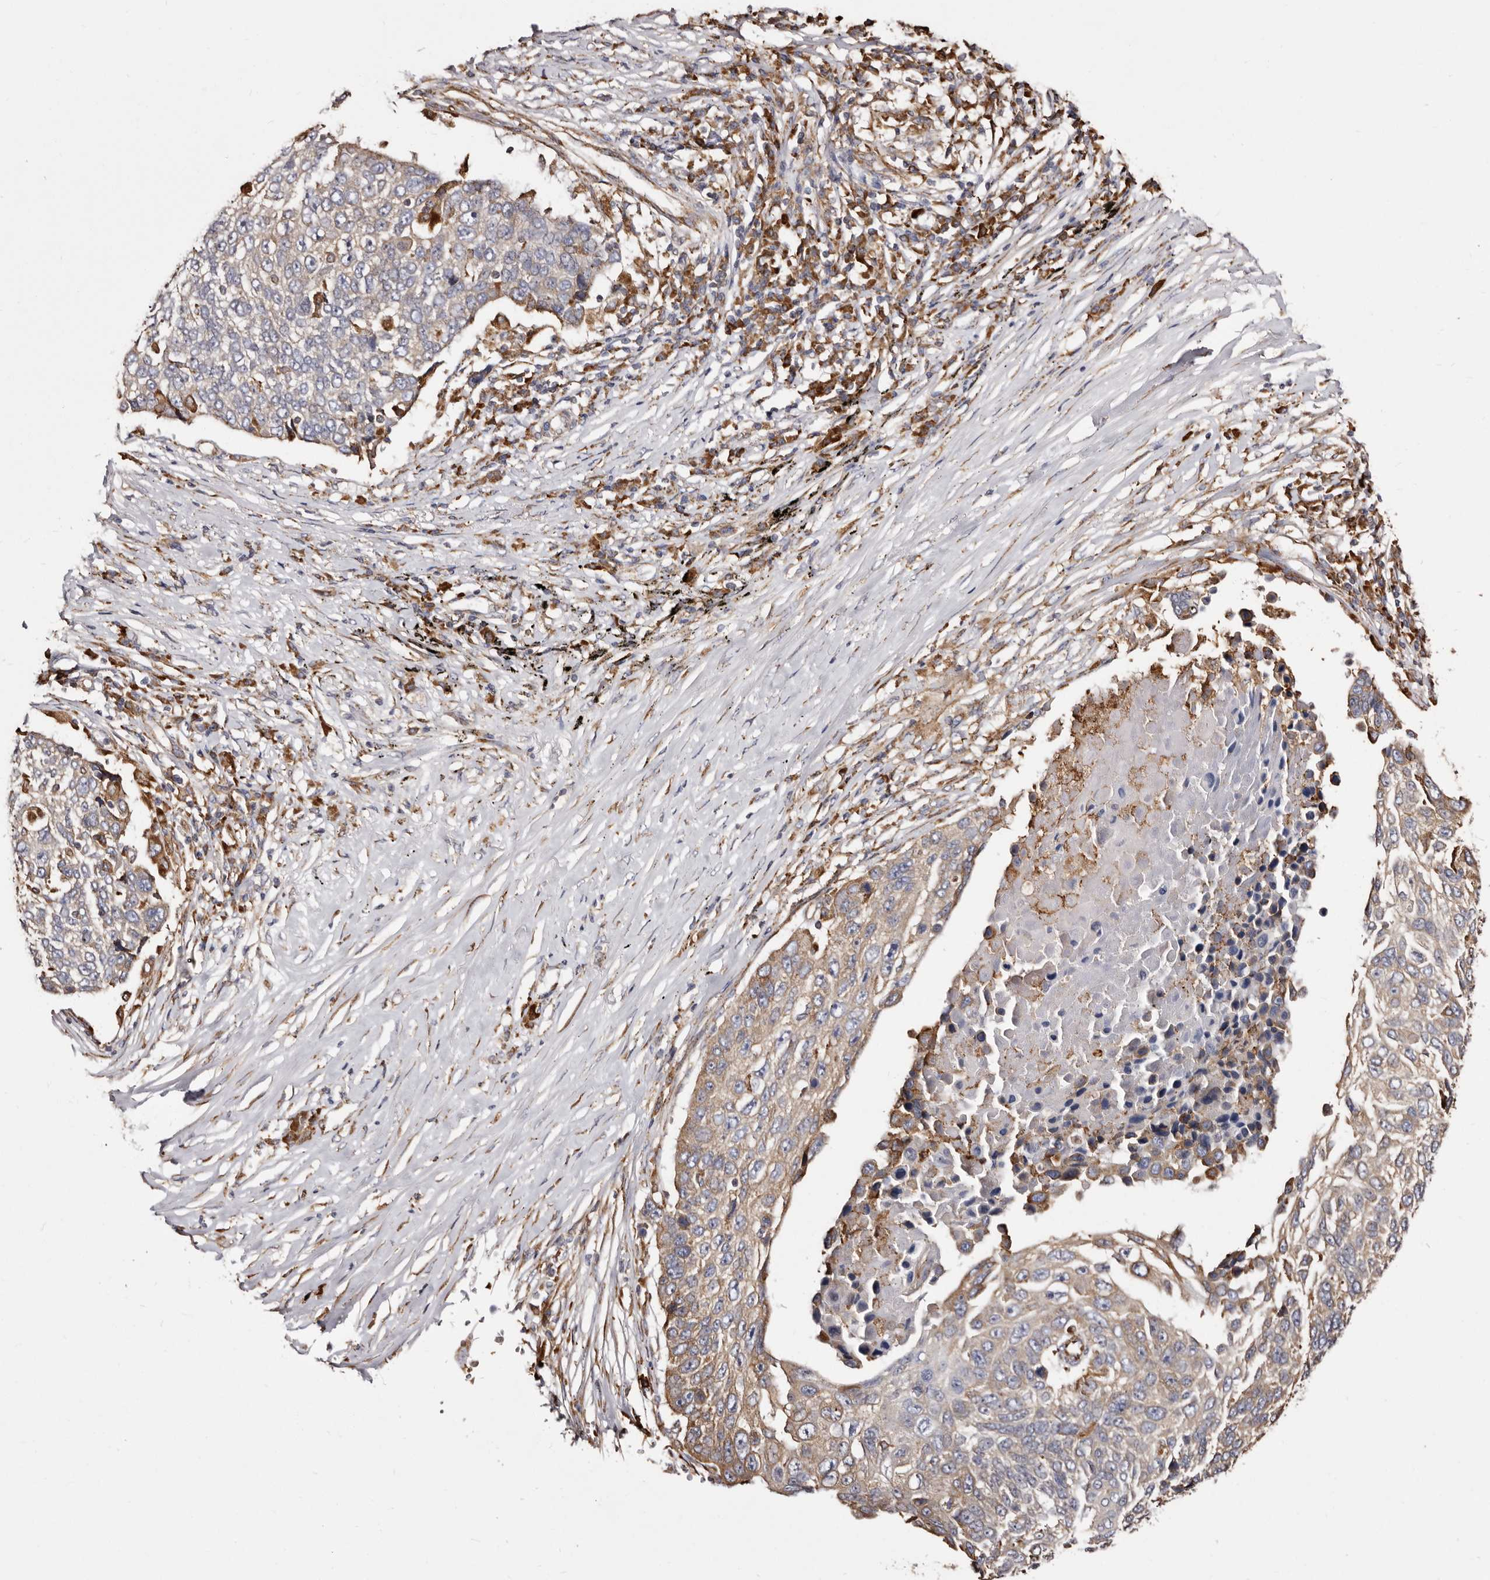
{"staining": {"intensity": "weak", "quantity": "25%-75%", "location": "cytoplasmic/membranous"}, "tissue": "lung cancer", "cell_type": "Tumor cells", "image_type": "cancer", "snomed": [{"axis": "morphology", "description": "Squamous cell carcinoma, NOS"}, {"axis": "topography", "description": "Lung"}], "caption": "DAB (3,3'-diaminobenzidine) immunohistochemical staining of lung cancer (squamous cell carcinoma) reveals weak cytoplasmic/membranous protein positivity in approximately 25%-75% of tumor cells.", "gene": "ACBD6", "patient": {"sex": "male", "age": 66}}